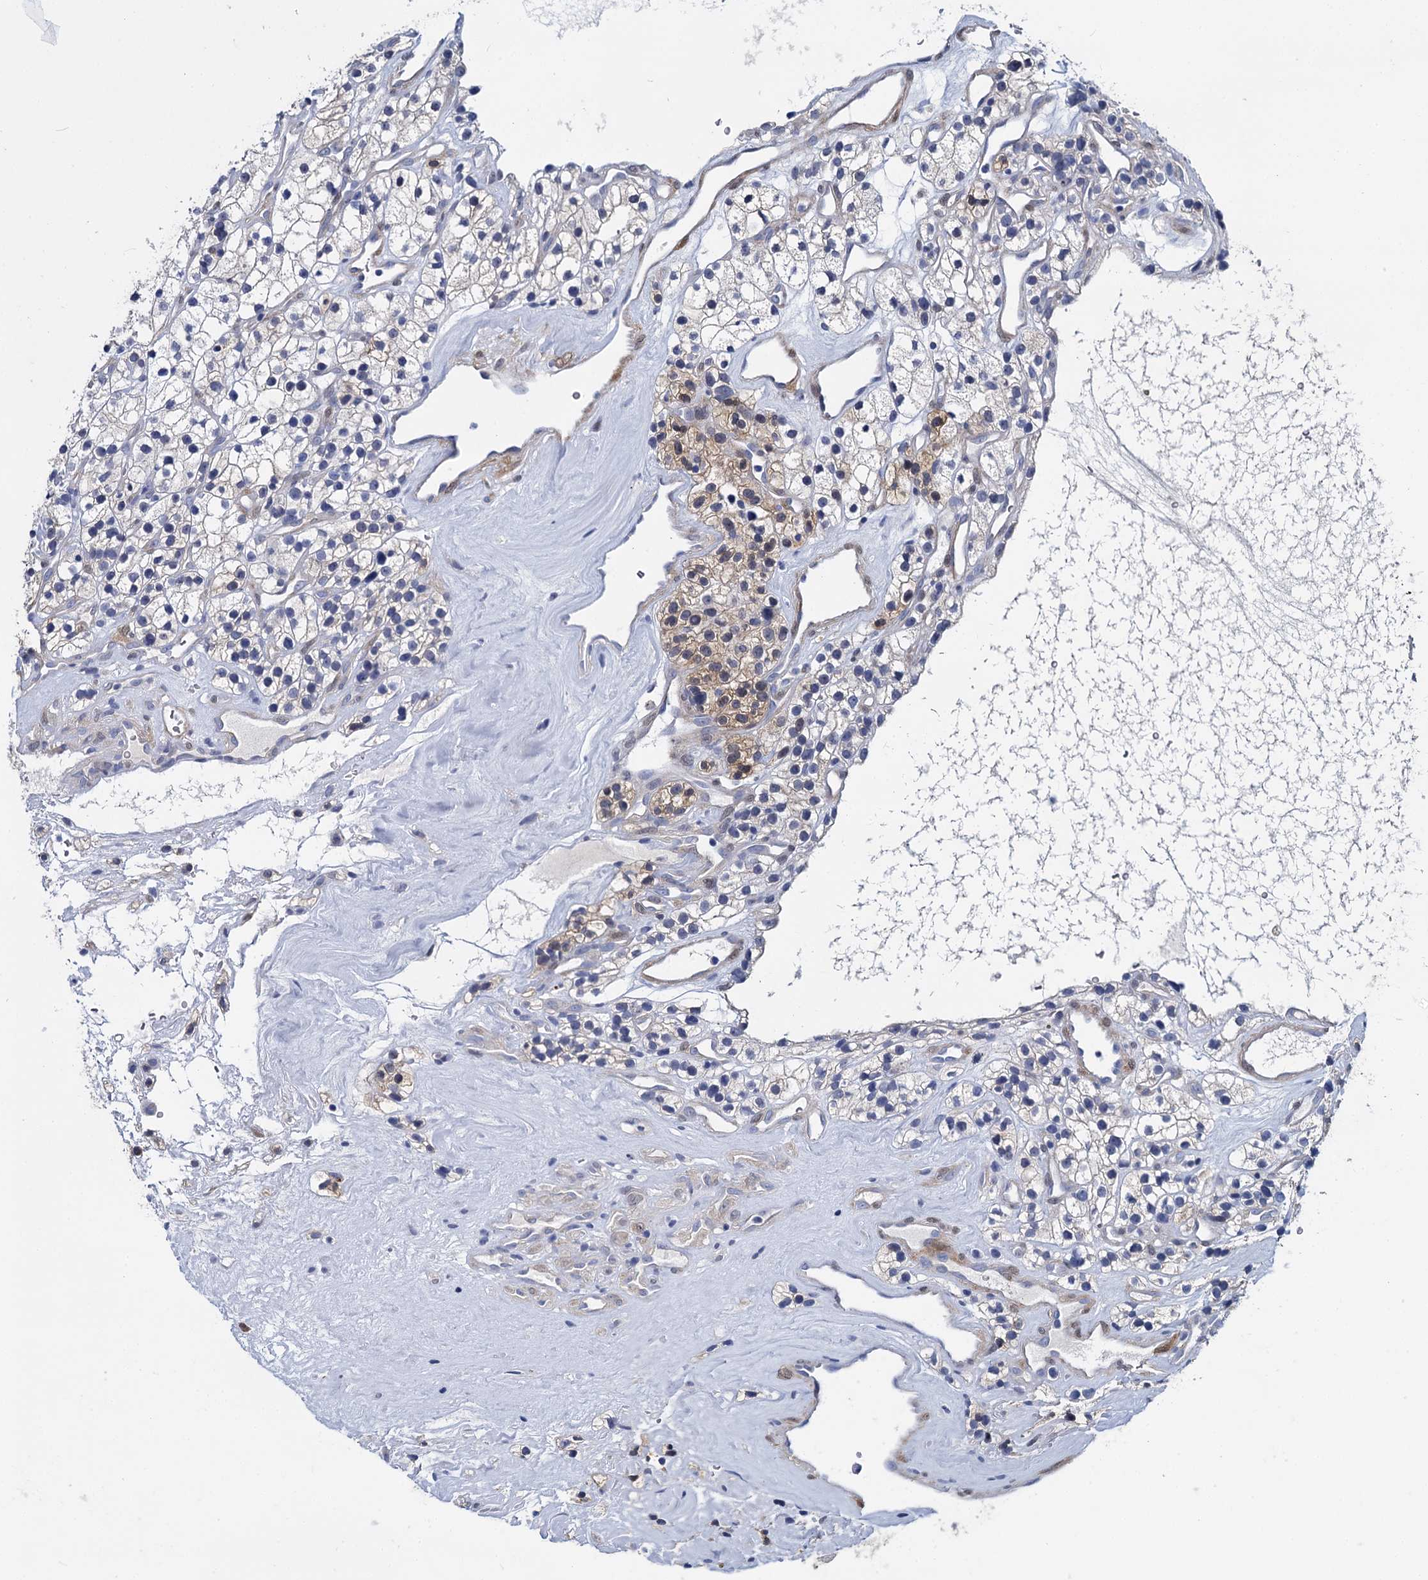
{"staining": {"intensity": "weak", "quantity": "<25%", "location": "cytoplasmic/membranous"}, "tissue": "renal cancer", "cell_type": "Tumor cells", "image_type": "cancer", "snomed": [{"axis": "morphology", "description": "Adenocarcinoma, NOS"}, {"axis": "topography", "description": "Kidney"}], "caption": "DAB (3,3'-diaminobenzidine) immunohistochemical staining of renal cancer (adenocarcinoma) displays no significant staining in tumor cells.", "gene": "GSTM3", "patient": {"sex": "female", "age": 57}}